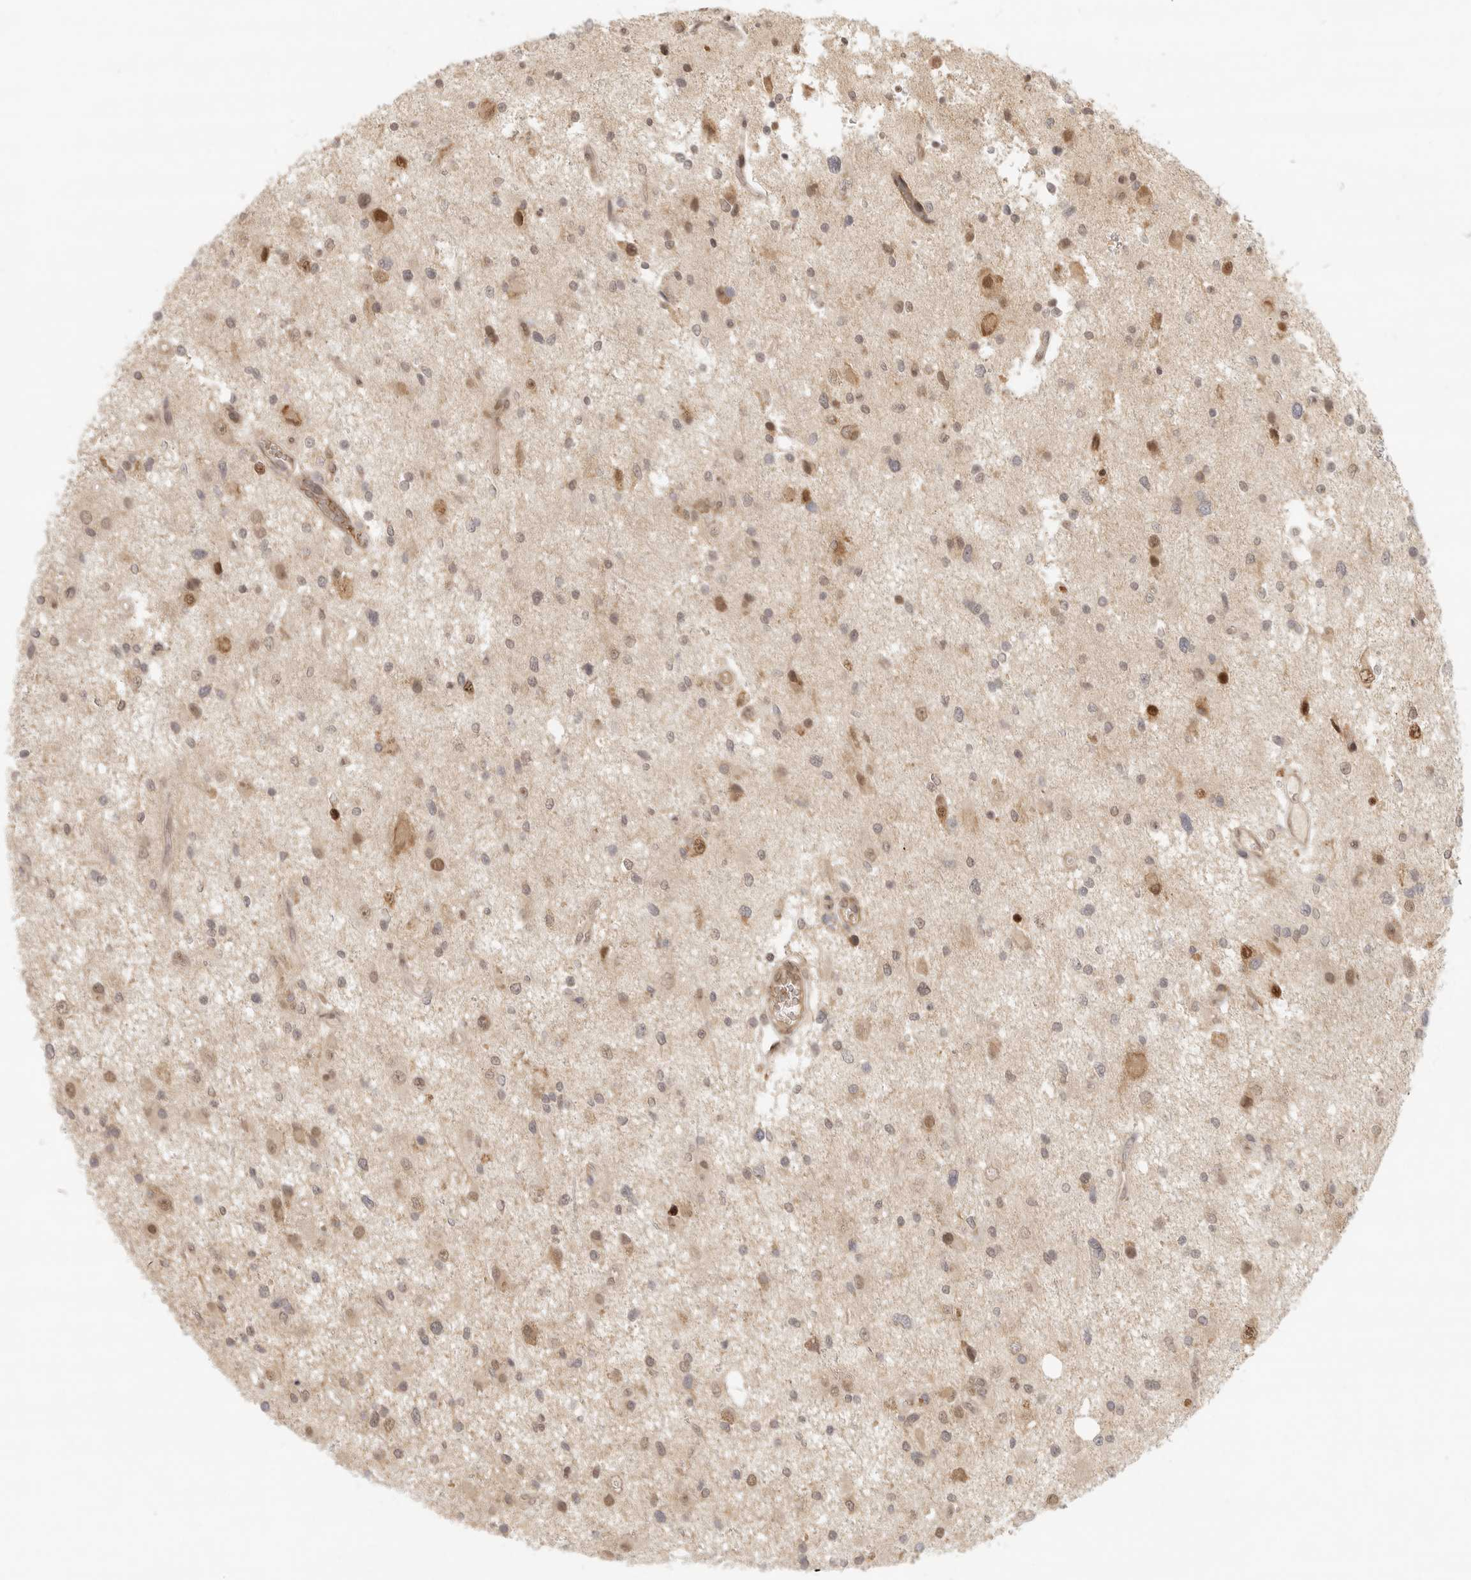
{"staining": {"intensity": "weak", "quantity": ">75%", "location": "nuclear"}, "tissue": "glioma", "cell_type": "Tumor cells", "image_type": "cancer", "snomed": [{"axis": "morphology", "description": "Glioma, malignant, High grade"}, {"axis": "topography", "description": "Brain"}], "caption": "Immunohistochemical staining of human malignant high-grade glioma shows low levels of weak nuclear protein staining in approximately >75% of tumor cells.", "gene": "AHDC1", "patient": {"sex": "male", "age": 33}}